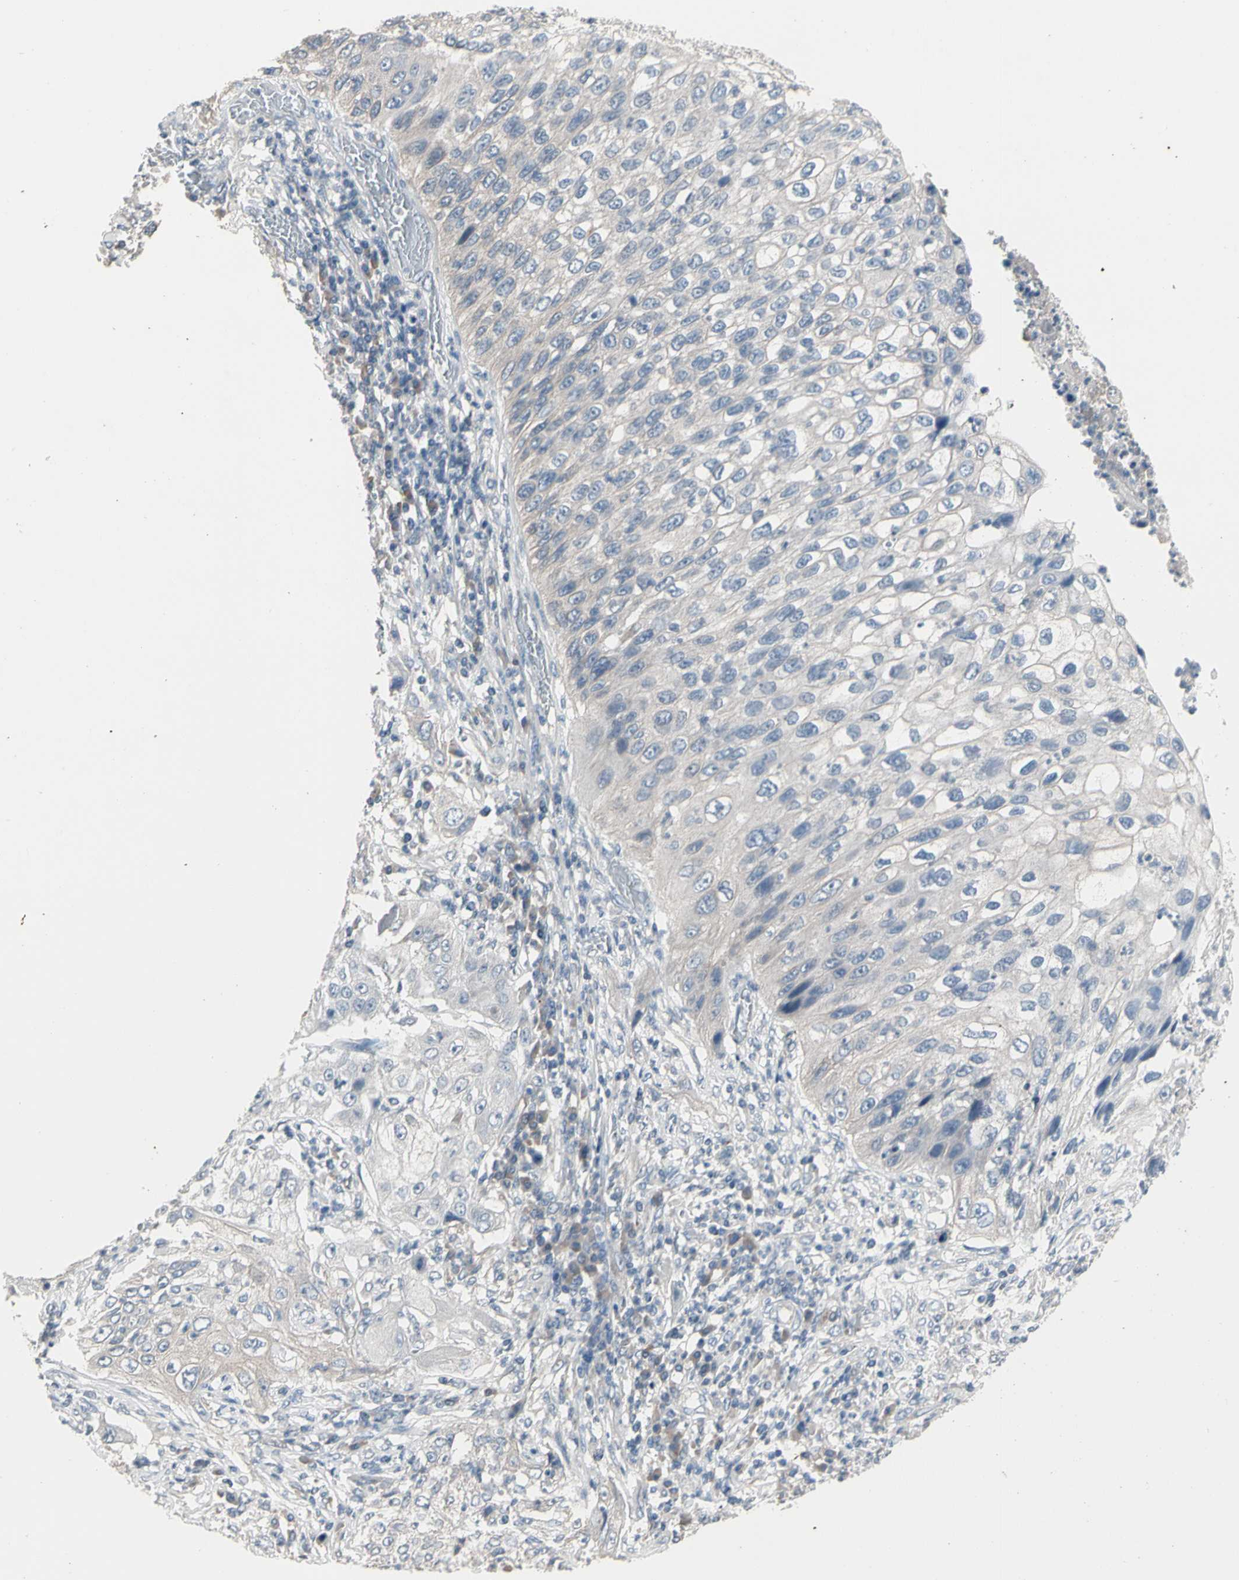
{"staining": {"intensity": "weak", "quantity": "25%-75%", "location": "cytoplasmic/membranous"}, "tissue": "lung cancer", "cell_type": "Tumor cells", "image_type": "cancer", "snomed": [{"axis": "morphology", "description": "Inflammation, NOS"}, {"axis": "morphology", "description": "Squamous cell carcinoma, NOS"}, {"axis": "topography", "description": "Lymph node"}, {"axis": "topography", "description": "Soft tissue"}, {"axis": "topography", "description": "Lung"}], "caption": "A micrograph of squamous cell carcinoma (lung) stained for a protein shows weak cytoplasmic/membranous brown staining in tumor cells.", "gene": "SV2A", "patient": {"sex": "male", "age": 66}}